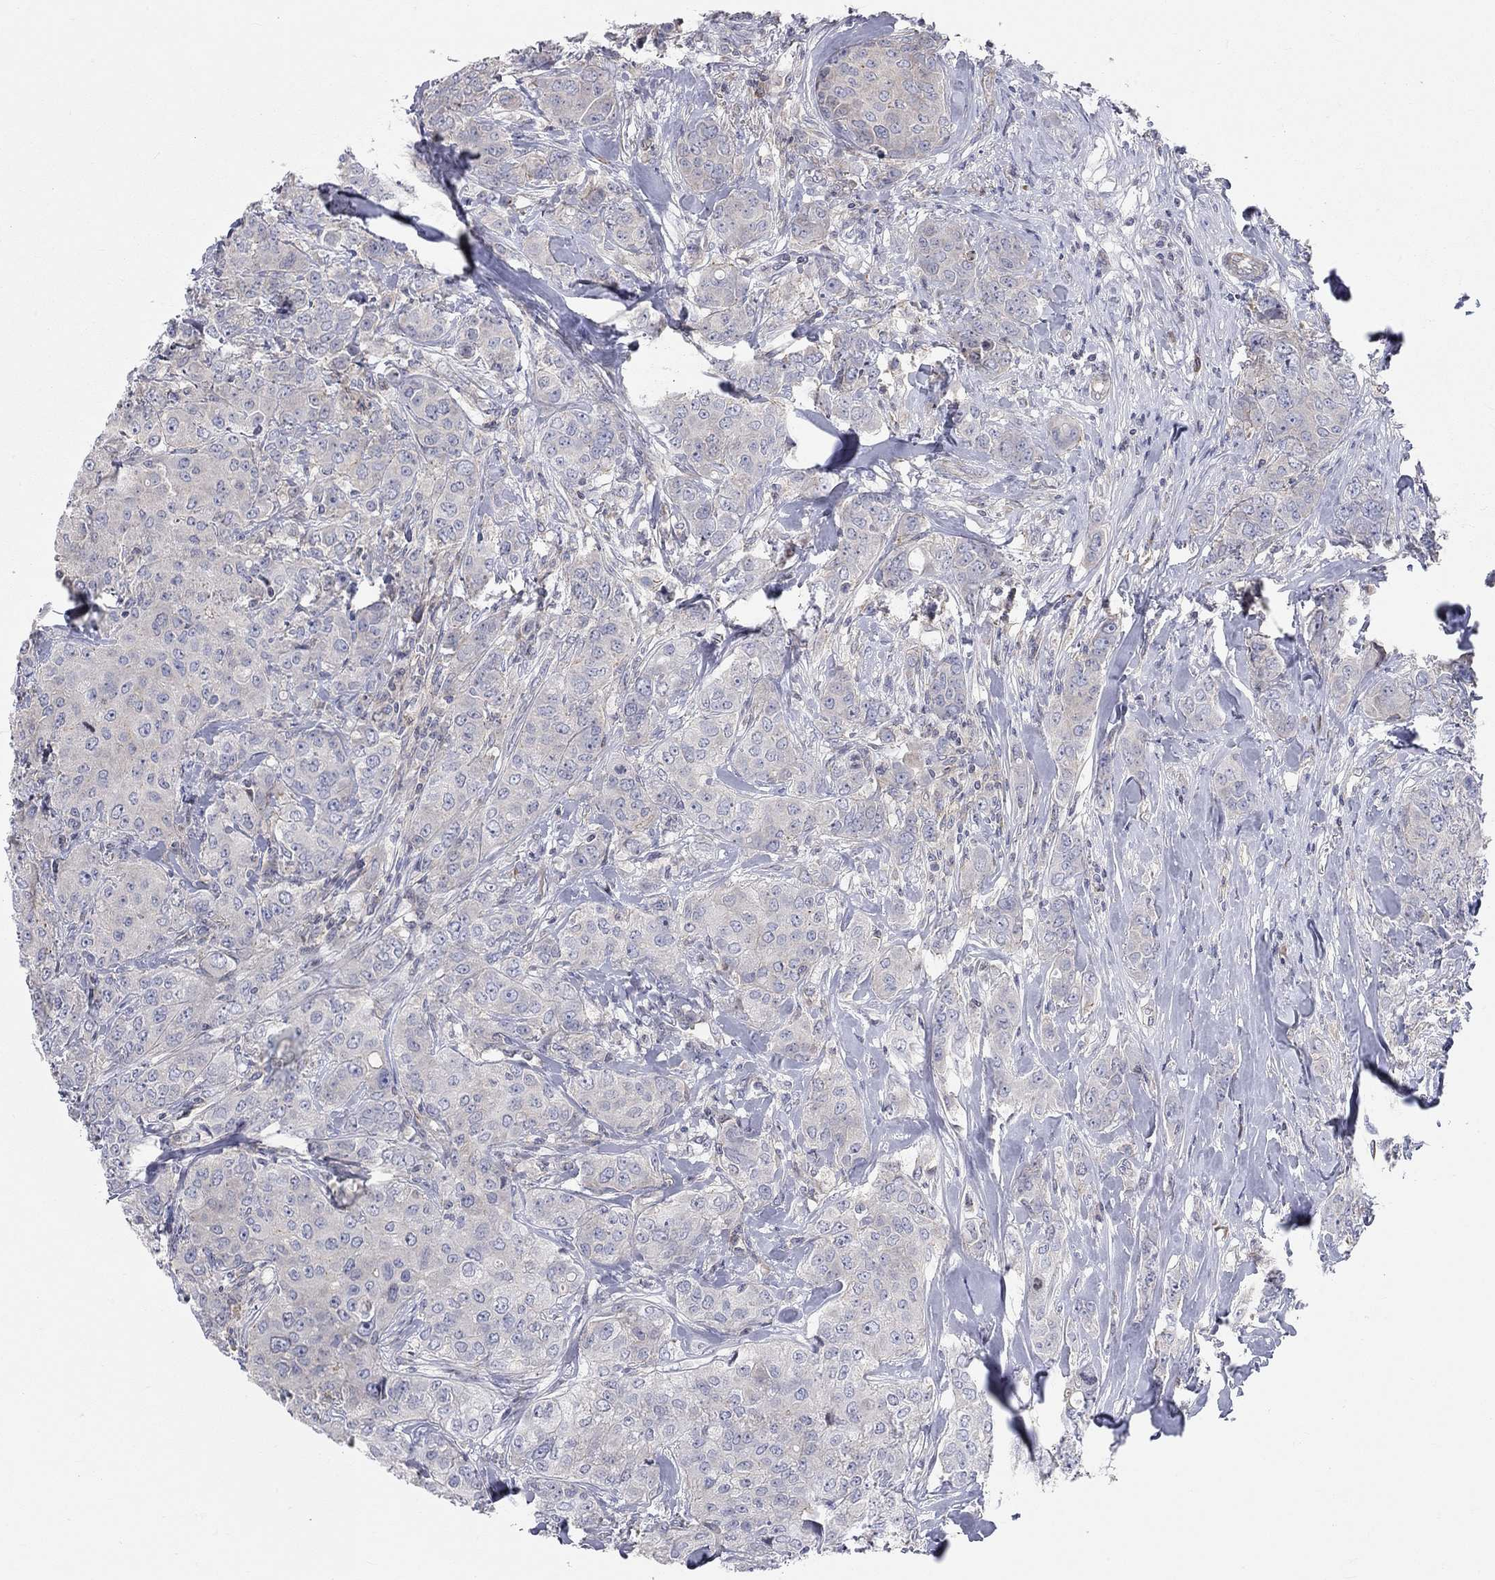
{"staining": {"intensity": "negative", "quantity": "none", "location": "none"}, "tissue": "breast cancer", "cell_type": "Tumor cells", "image_type": "cancer", "snomed": [{"axis": "morphology", "description": "Duct carcinoma"}, {"axis": "topography", "description": "Breast"}], "caption": "A high-resolution micrograph shows immunohistochemistry (IHC) staining of infiltrating ductal carcinoma (breast), which exhibits no significant positivity in tumor cells.", "gene": "PCDHGA10", "patient": {"sex": "female", "age": 43}}